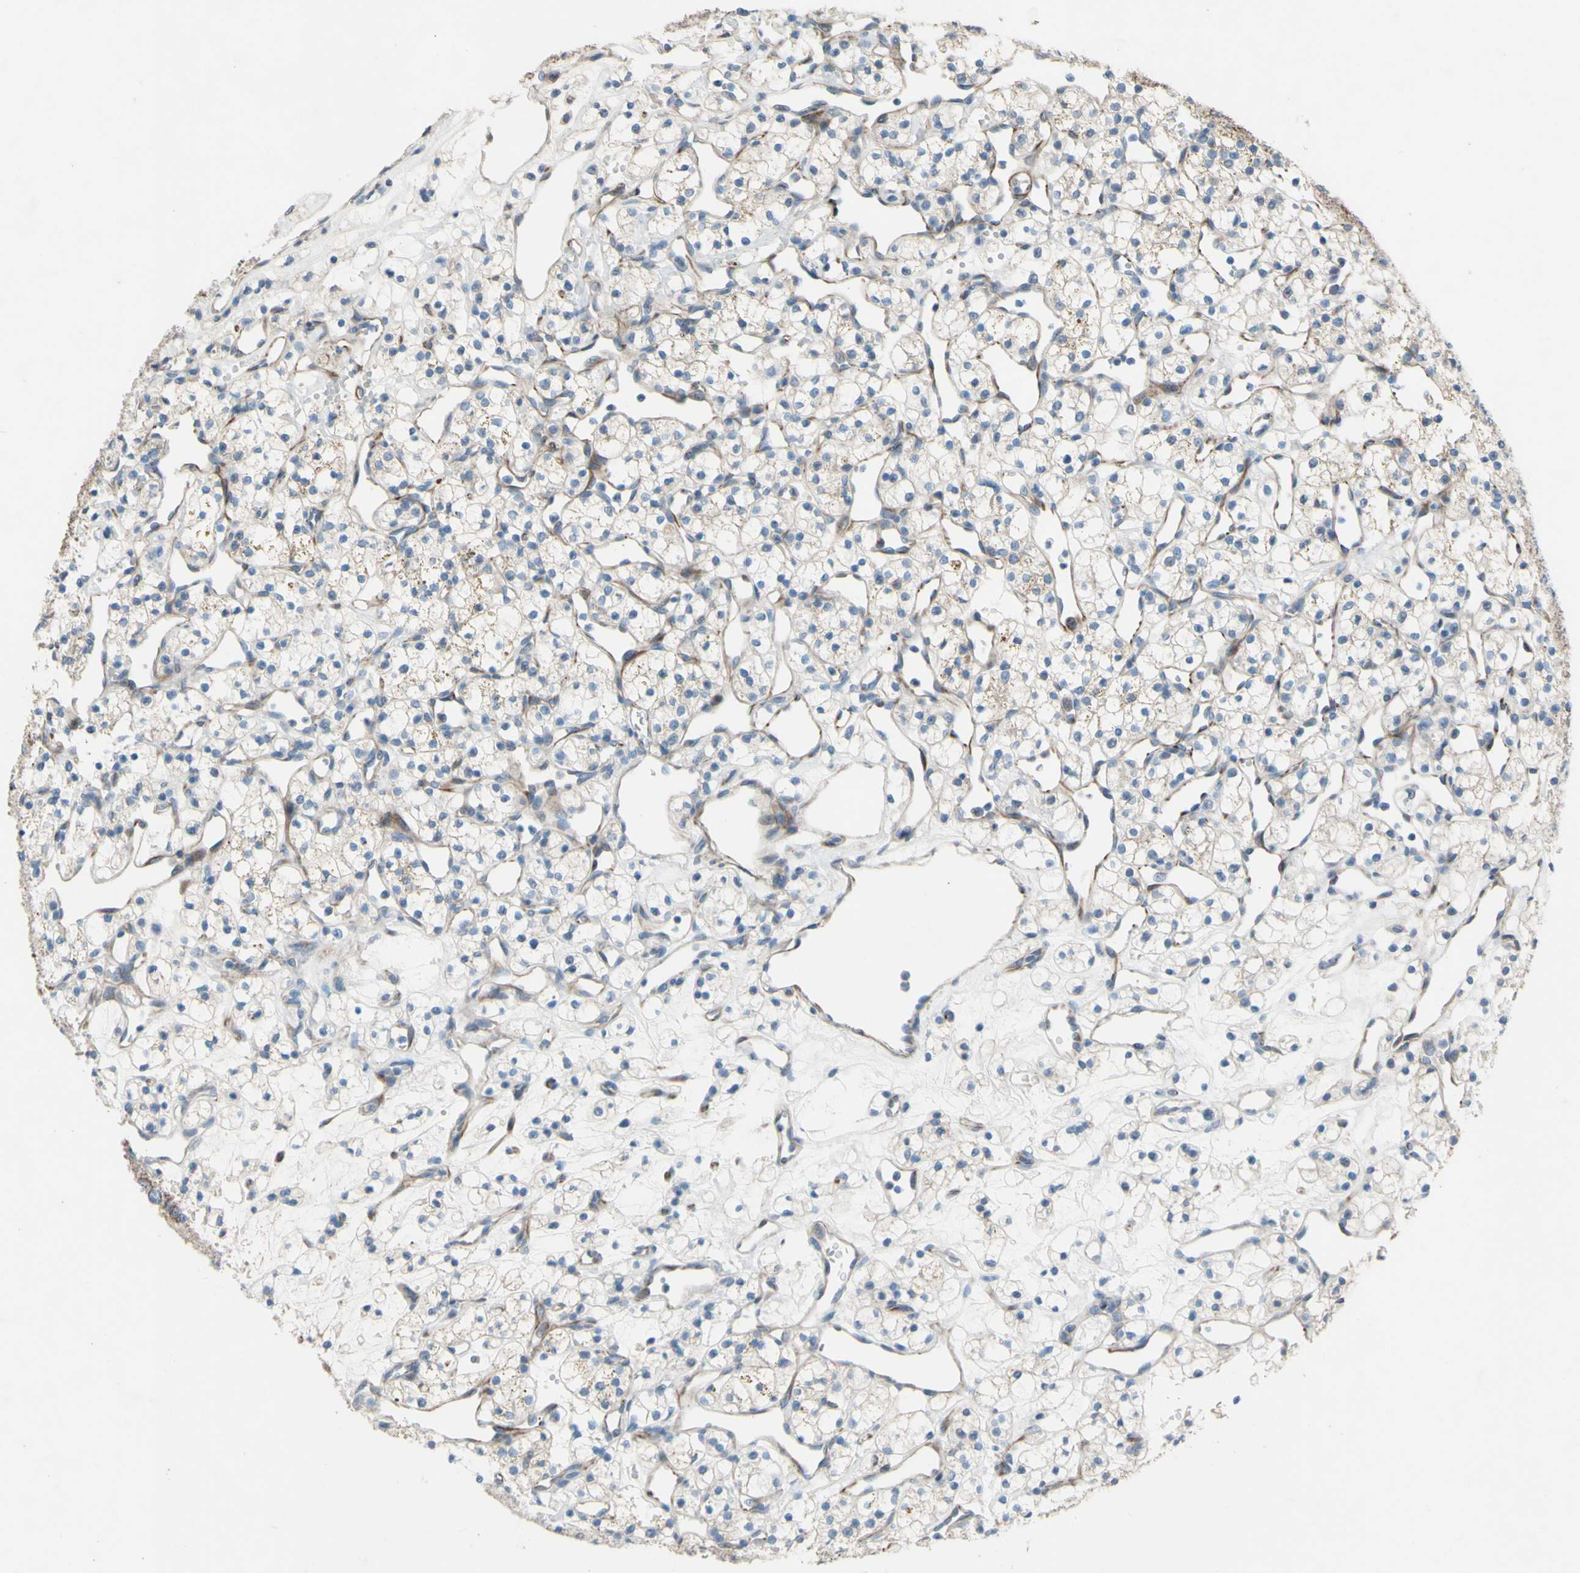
{"staining": {"intensity": "weak", "quantity": "<25%", "location": "cytoplasmic/membranous"}, "tissue": "renal cancer", "cell_type": "Tumor cells", "image_type": "cancer", "snomed": [{"axis": "morphology", "description": "Adenocarcinoma, NOS"}, {"axis": "topography", "description": "Kidney"}], "caption": "Immunohistochemistry (IHC) histopathology image of adenocarcinoma (renal) stained for a protein (brown), which displays no positivity in tumor cells. The staining was performed using DAB to visualize the protein expression in brown, while the nuclei were stained in blue with hematoxylin (Magnification: 20x).", "gene": "CDCP1", "patient": {"sex": "female", "age": 60}}